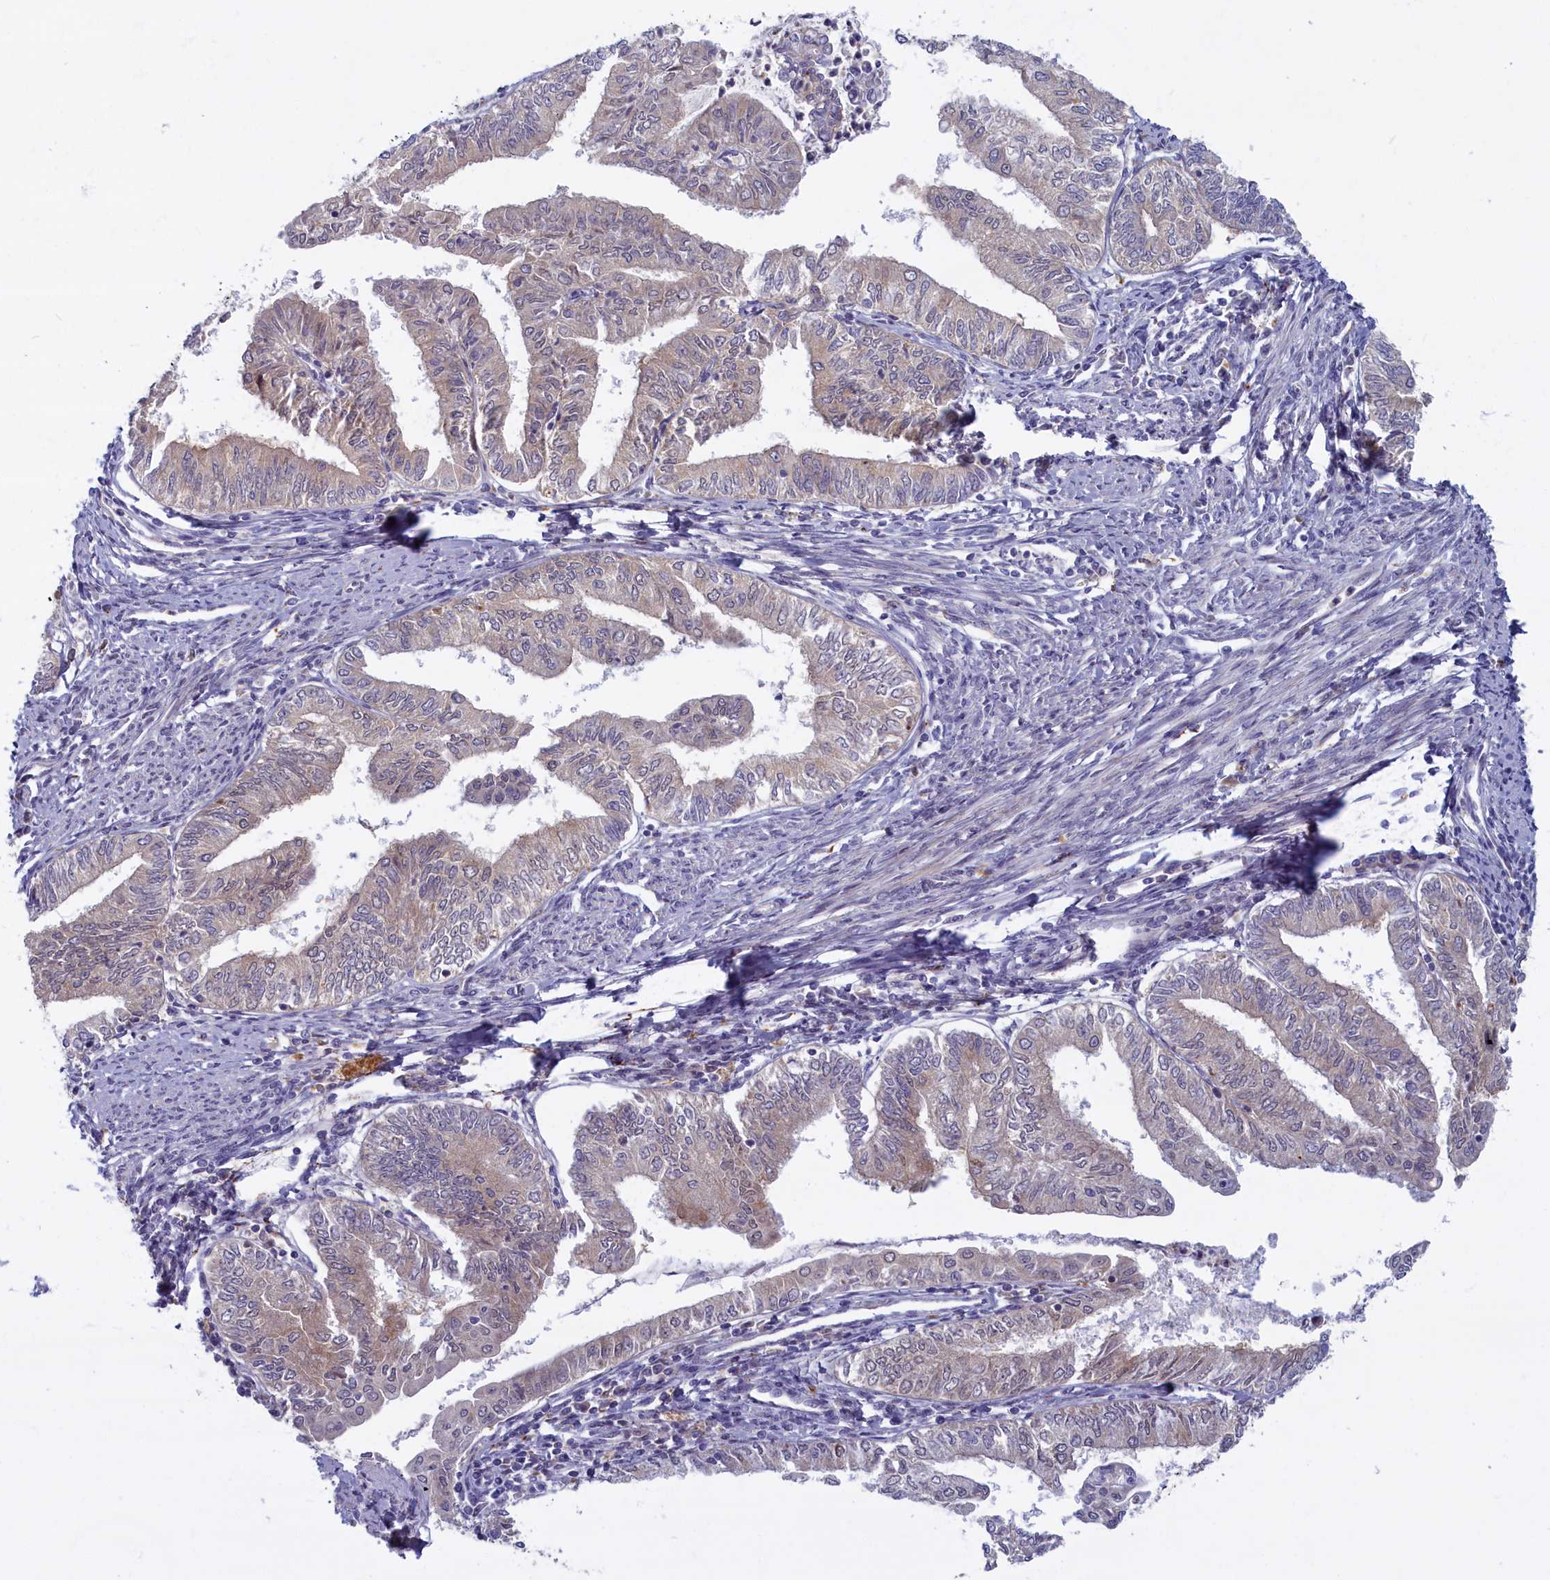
{"staining": {"intensity": "weak", "quantity": "<25%", "location": "cytoplasmic/membranous"}, "tissue": "endometrial cancer", "cell_type": "Tumor cells", "image_type": "cancer", "snomed": [{"axis": "morphology", "description": "Adenocarcinoma, NOS"}, {"axis": "topography", "description": "Endometrium"}], "caption": "A high-resolution histopathology image shows immunohistochemistry staining of endometrial cancer (adenocarcinoma), which shows no significant staining in tumor cells.", "gene": "FCSK", "patient": {"sex": "female", "age": 66}}